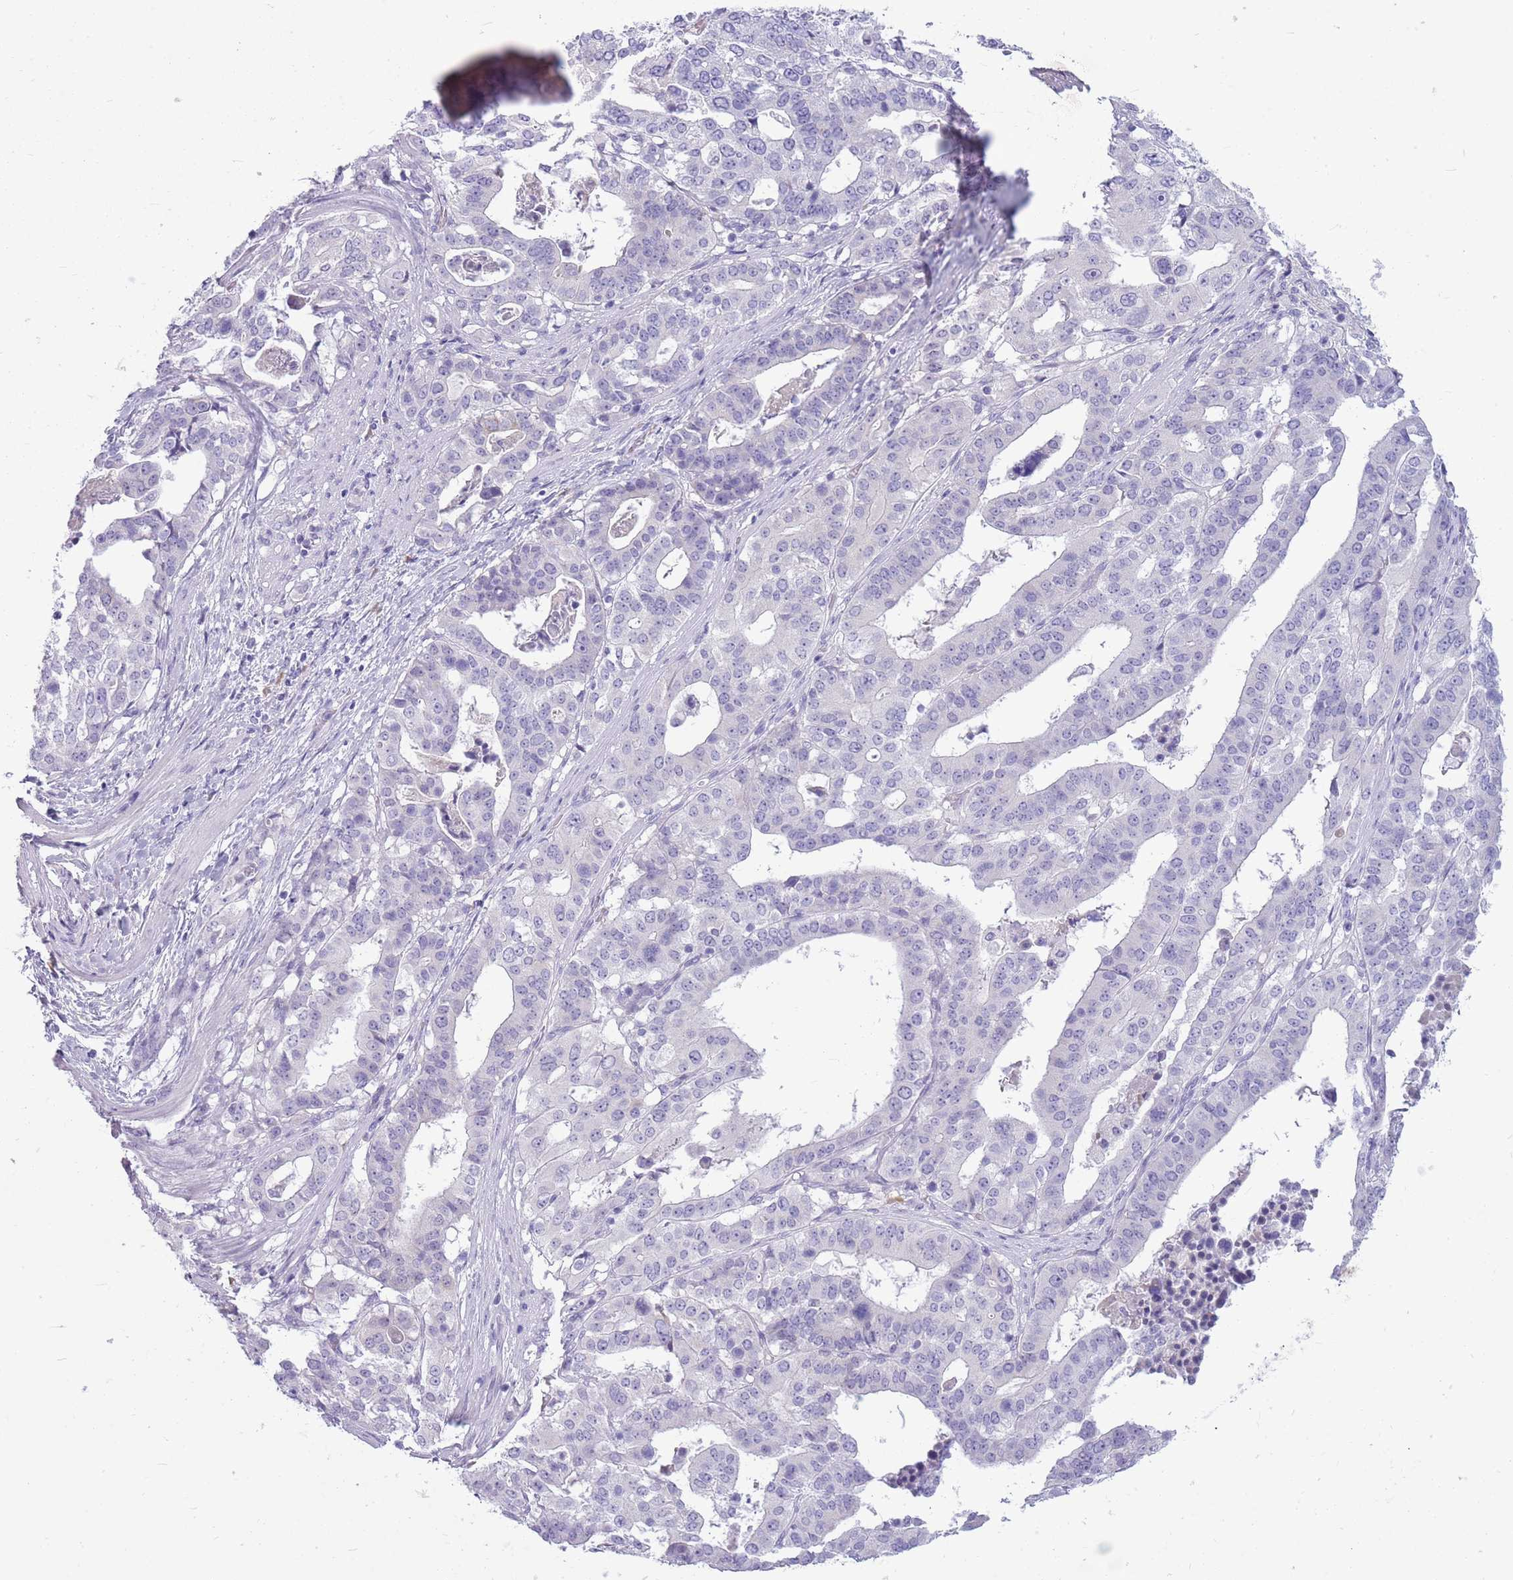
{"staining": {"intensity": "negative", "quantity": "none", "location": "none"}, "tissue": "stomach cancer", "cell_type": "Tumor cells", "image_type": "cancer", "snomed": [{"axis": "morphology", "description": "Adenocarcinoma, NOS"}, {"axis": "topography", "description": "Stomach"}], "caption": "Immunohistochemistry (IHC) image of human stomach cancer (adenocarcinoma) stained for a protein (brown), which reveals no expression in tumor cells.", "gene": "ZNF425", "patient": {"sex": "male", "age": 48}}